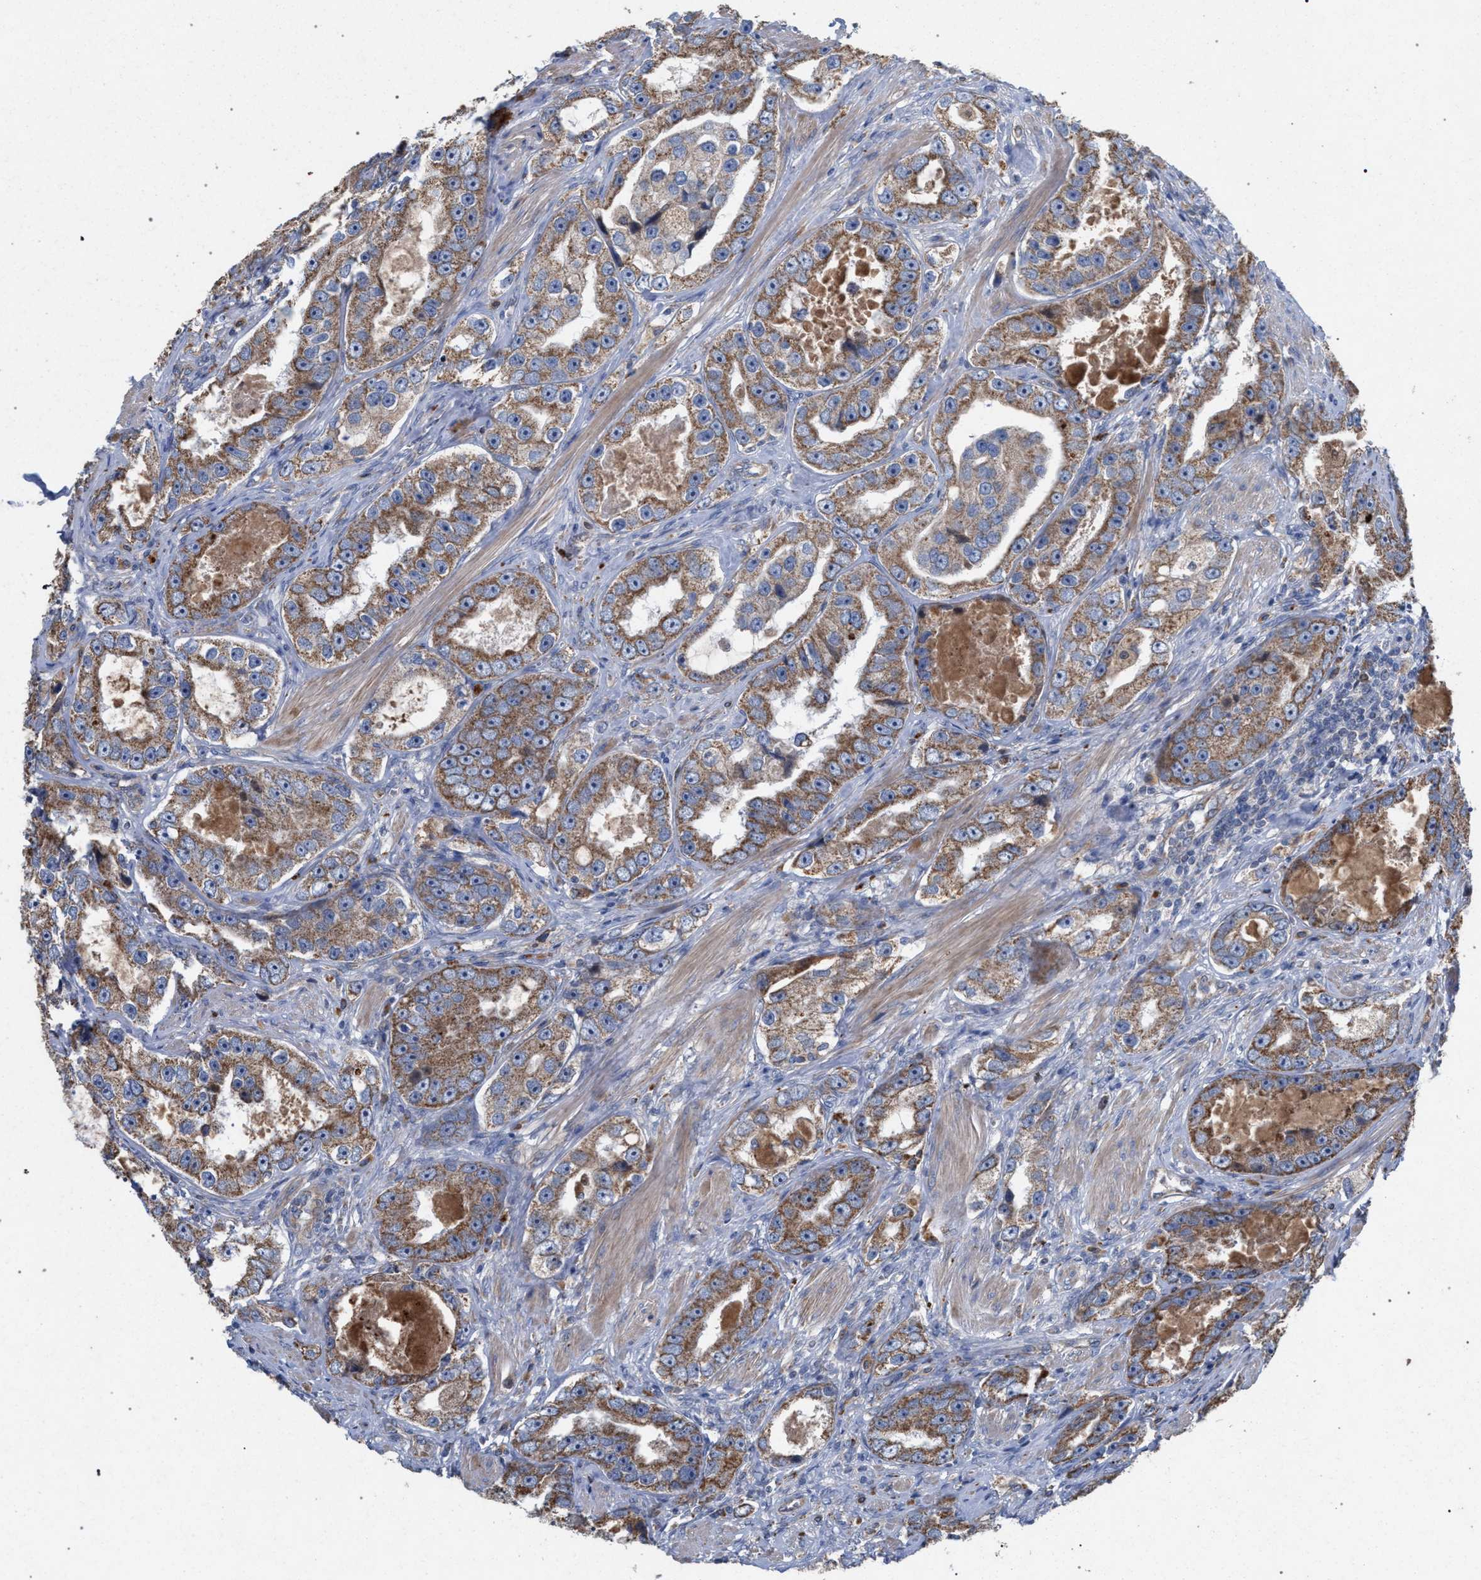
{"staining": {"intensity": "moderate", "quantity": ">75%", "location": "cytoplasmic/membranous"}, "tissue": "prostate cancer", "cell_type": "Tumor cells", "image_type": "cancer", "snomed": [{"axis": "morphology", "description": "Adenocarcinoma, High grade"}, {"axis": "topography", "description": "Prostate"}], "caption": "Prostate cancer (adenocarcinoma (high-grade)) stained with immunohistochemistry (IHC) demonstrates moderate cytoplasmic/membranous staining in approximately >75% of tumor cells.", "gene": "BCL2L12", "patient": {"sex": "male", "age": 63}}